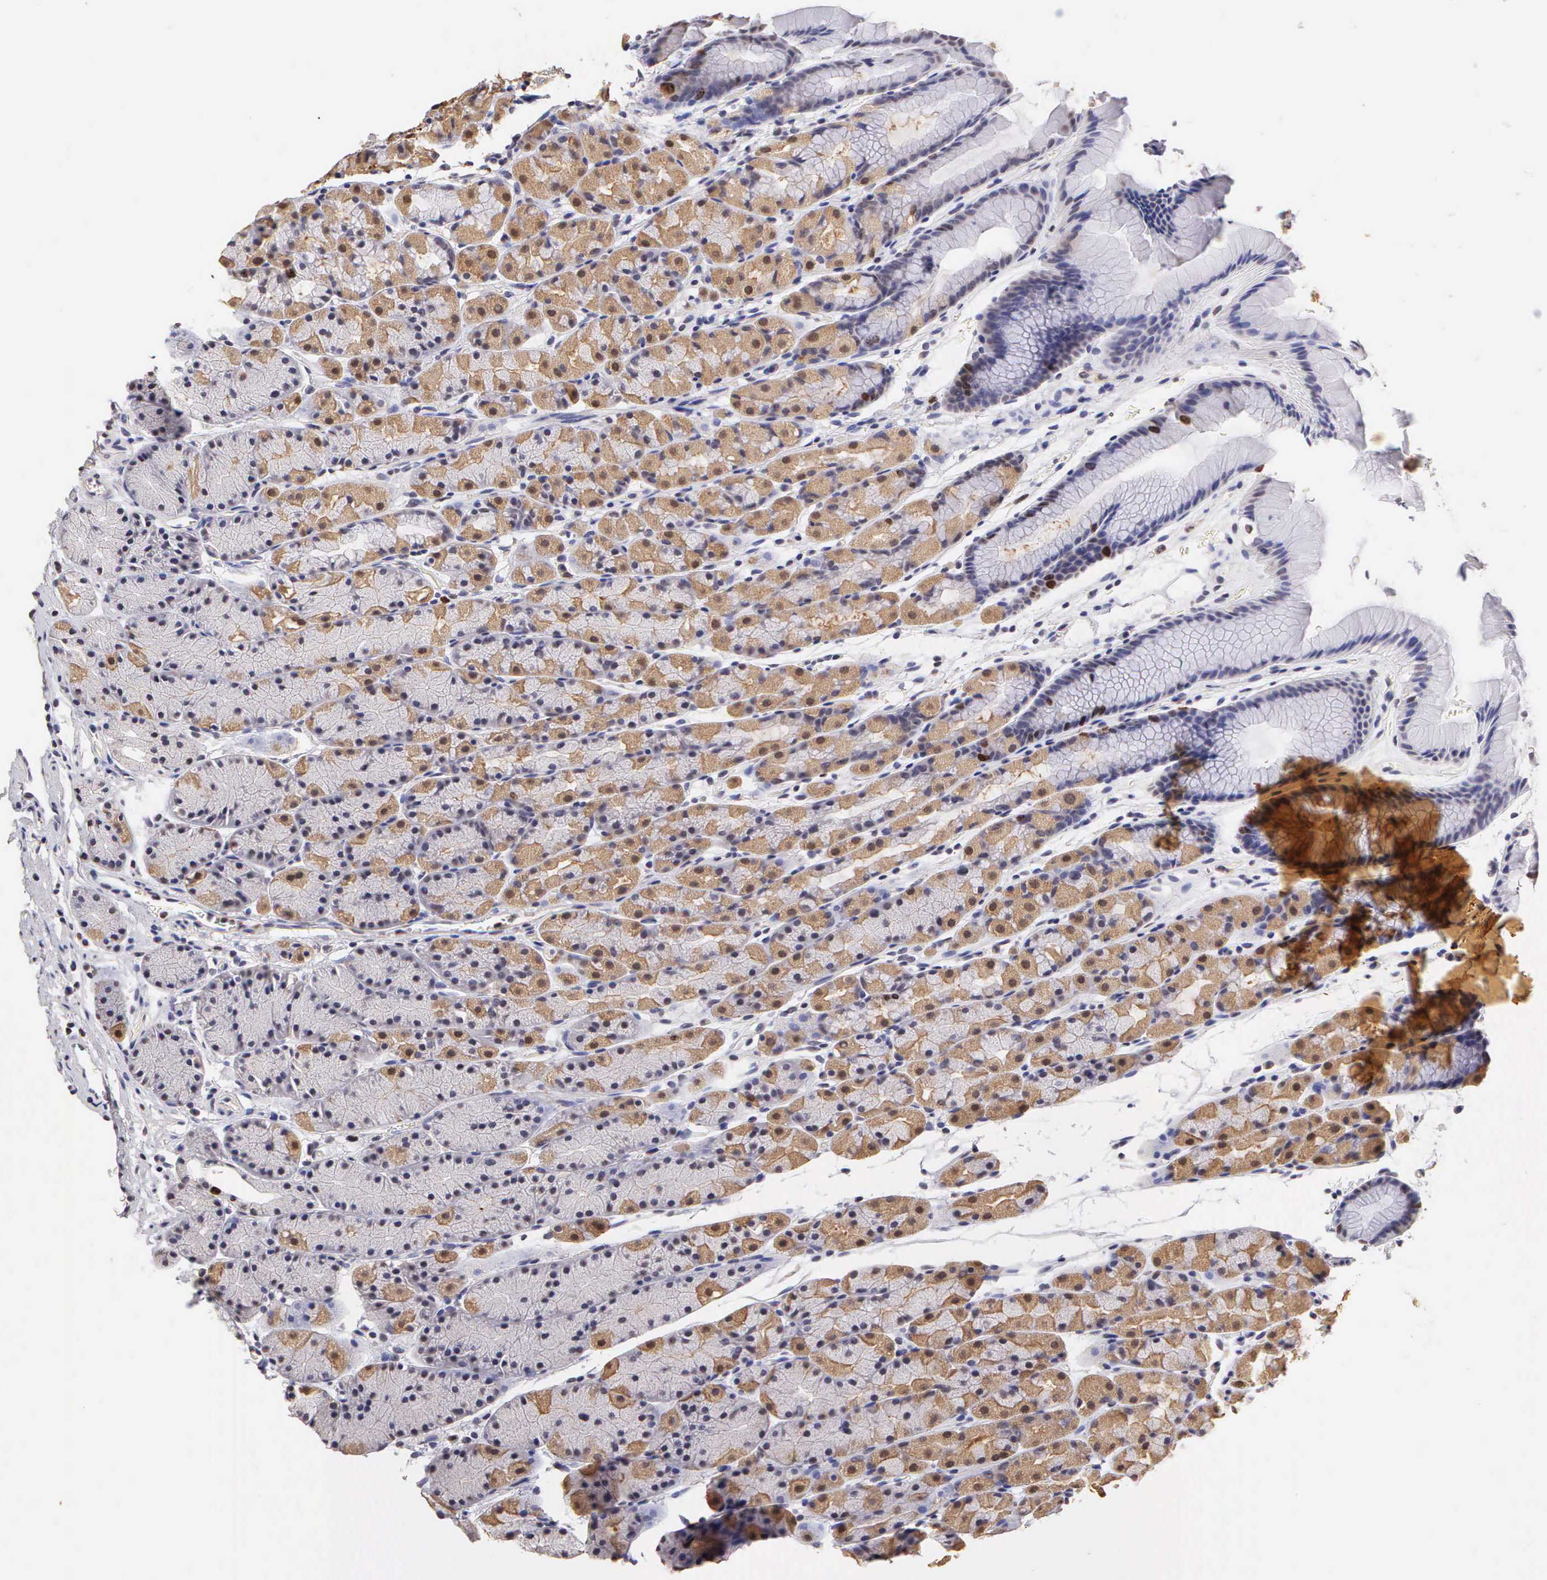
{"staining": {"intensity": "strong", "quantity": "<25%", "location": "cytoplasmic/membranous,nuclear"}, "tissue": "stomach", "cell_type": "Glandular cells", "image_type": "normal", "snomed": [{"axis": "morphology", "description": "Normal tissue, NOS"}, {"axis": "topography", "description": "Esophagus"}, {"axis": "topography", "description": "Stomach, upper"}], "caption": "IHC image of benign human stomach stained for a protein (brown), which reveals medium levels of strong cytoplasmic/membranous,nuclear staining in about <25% of glandular cells.", "gene": "MKI67", "patient": {"sex": "male", "age": 47}}